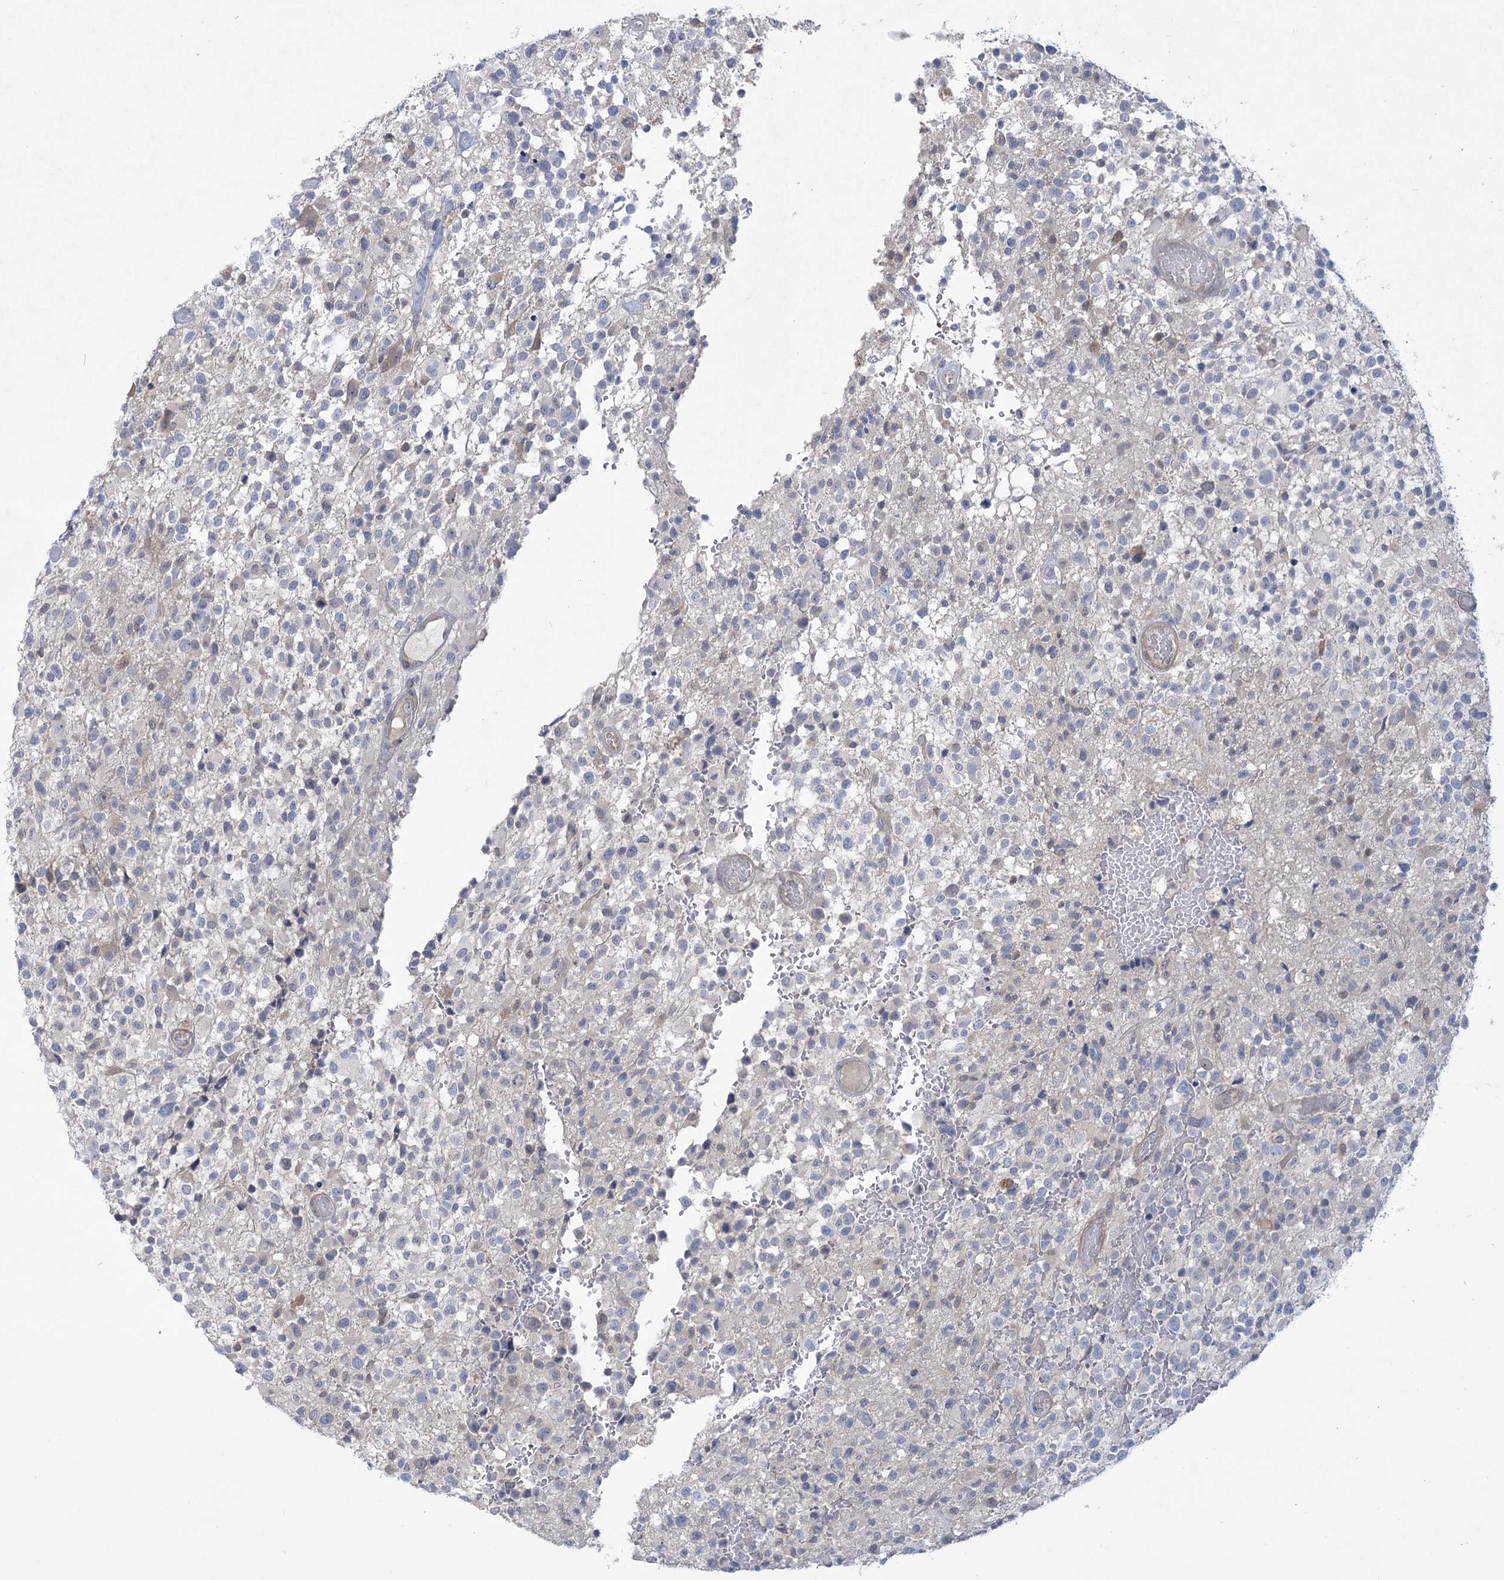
{"staining": {"intensity": "negative", "quantity": "none", "location": "none"}, "tissue": "glioma", "cell_type": "Tumor cells", "image_type": "cancer", "snomed": [{"axis": "morphology", "description": "Glioma, malignant, High grade"}, {"axis": "morphology", "description": "Glioblastoma, NOS"}, {"axis": "topography", "description": "Brain"}], "caption": "The image reveals no significant positivity in tumor cells of glioblastoma. (Brightfield microscopy of DAB (3,3'-diaminobenzidine) IHC at high magnification).", "gene": "AAMDC", "patient": {"sex": "male", "age": 60}}